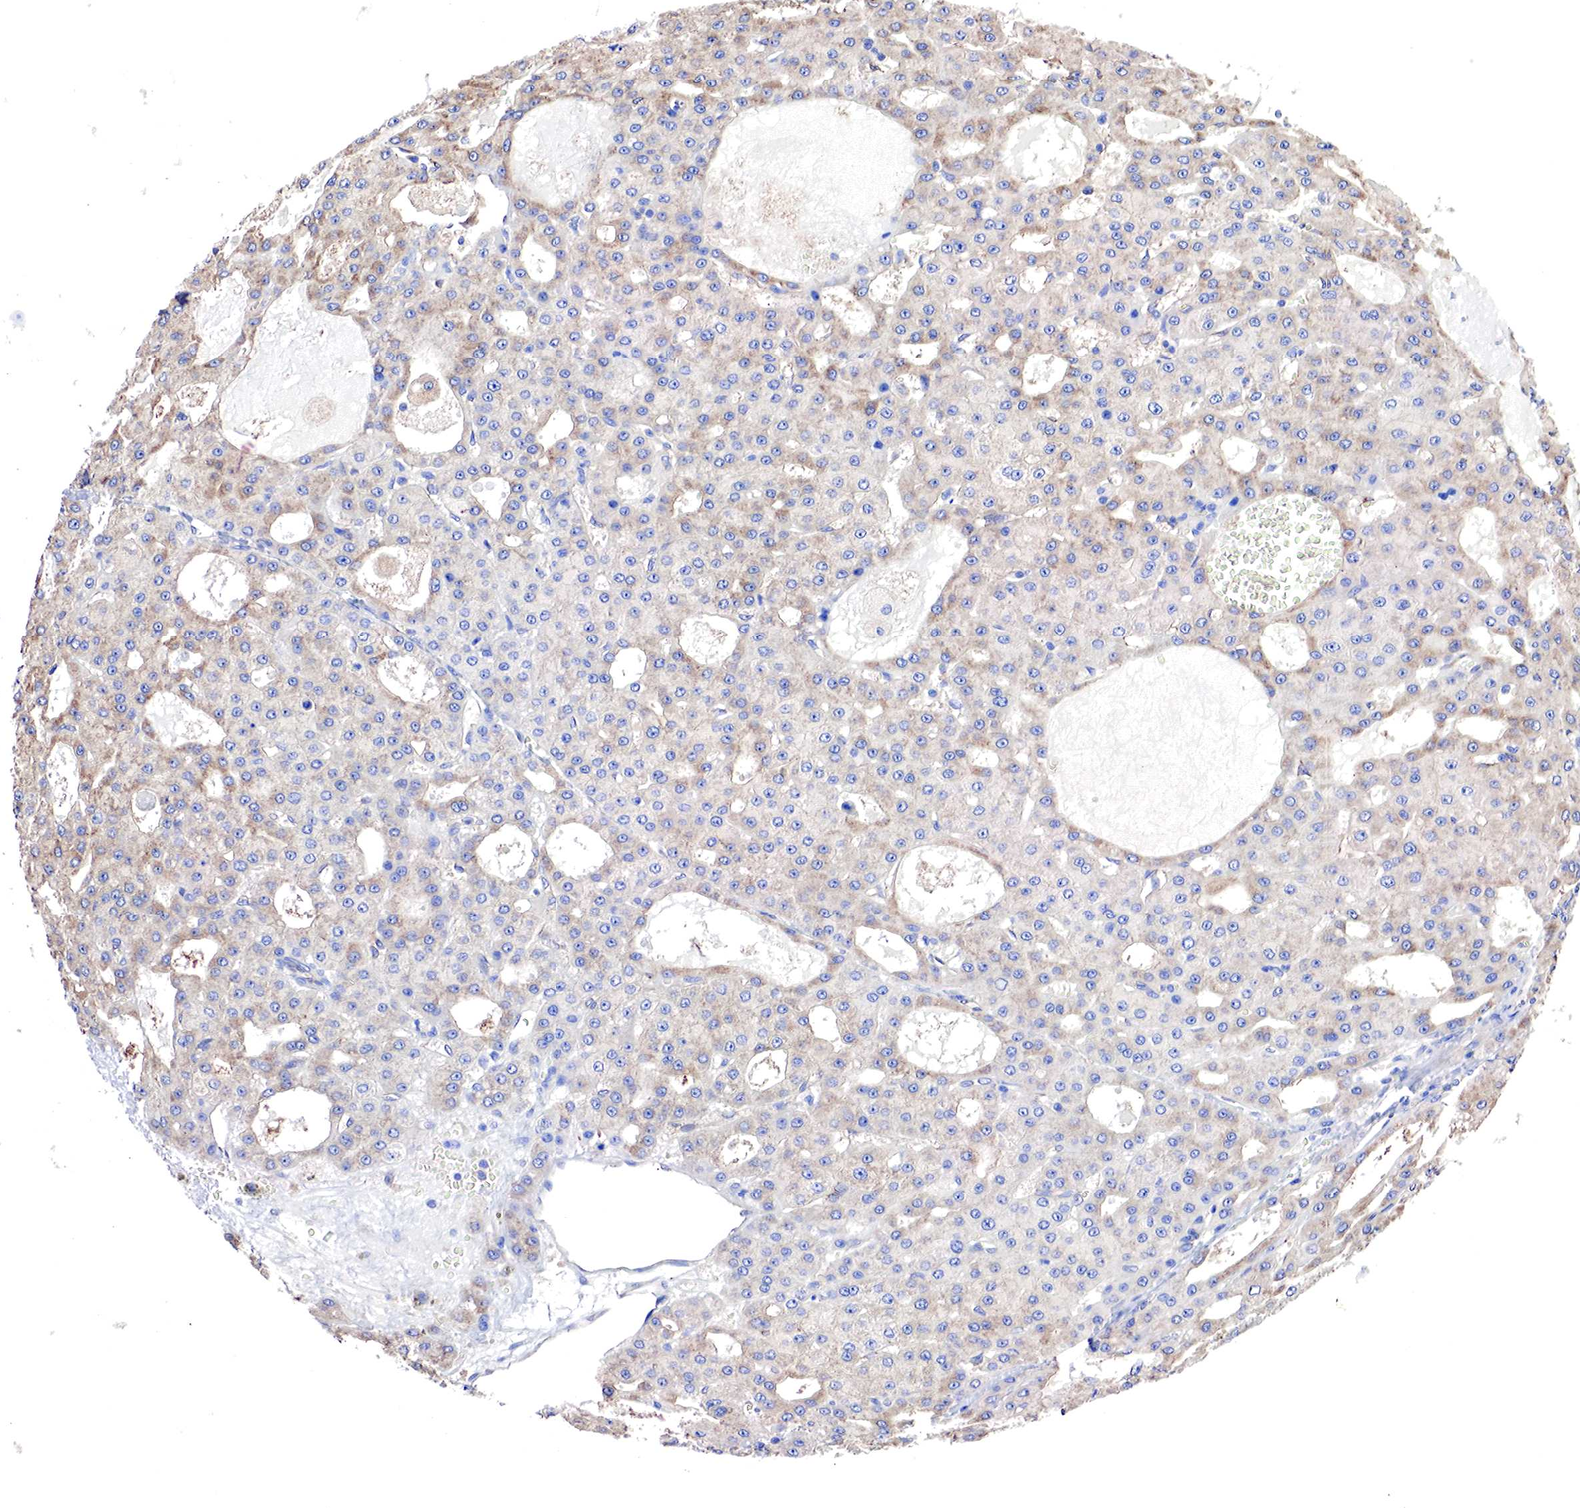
{"staining": {"intensity": "moderate", "quantity": "25%-75%", "location": "cytoplasmic/membranous"}, "tissue": "liver cancer", "cell_type": "Tumor cells", "image_type": "cancer", "snomed": [{"axis": "morphology", "description": "Carcinoma, Hepatocellular, NOS"}, {"axis": "topography", "description": "Liver"}], "caption": "Immunohistochemical staining of human liver cancer (hepatocellular carcinoma) exhibits moderate cytoplasmic/membranous protein expression in about 25%-75% of tumor cells.", "gene": "RDX", "patient": {"sex": "male", "age": 47}}